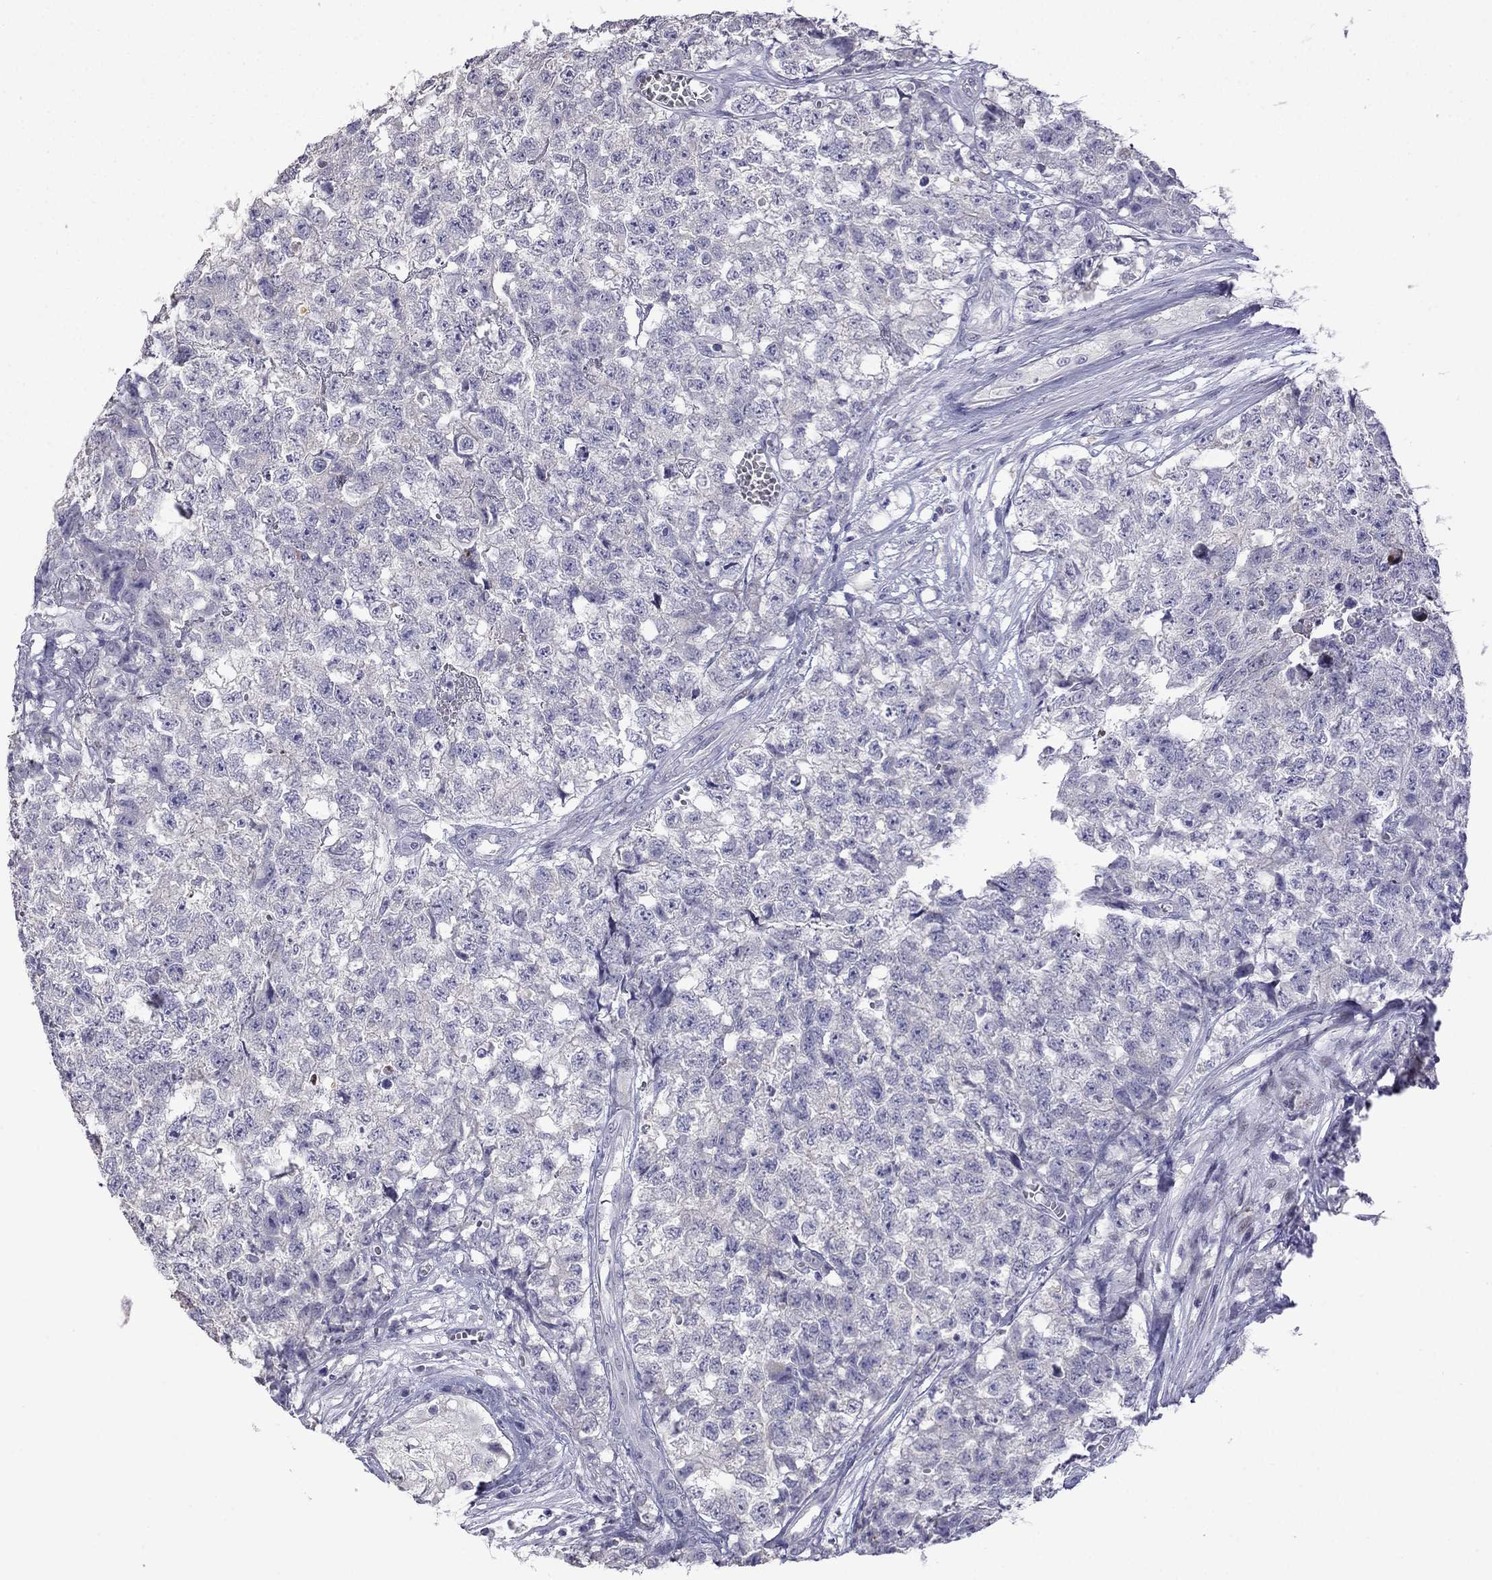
{"staining": {"intensity": "negative", "quantity": "none", "location": "none"}, "tissue": "testis cancer", "cell_type": "Tumor cells", "image_type": "cancer", "snomed": [{"axis": "morphology", "description": "Seminoma, NOS"}, {"axis": "morphology", "description": "Carcinoma, Embryonal, NOS"}, {"axis": "topography", "description": "Testis"}], "caption": "Photomicrograph shows no significant protein expression in tumor cells of testis embryonal carcinoma.", "gene": "CFAP70", "patient": {"sex": "male", "age": 22}}